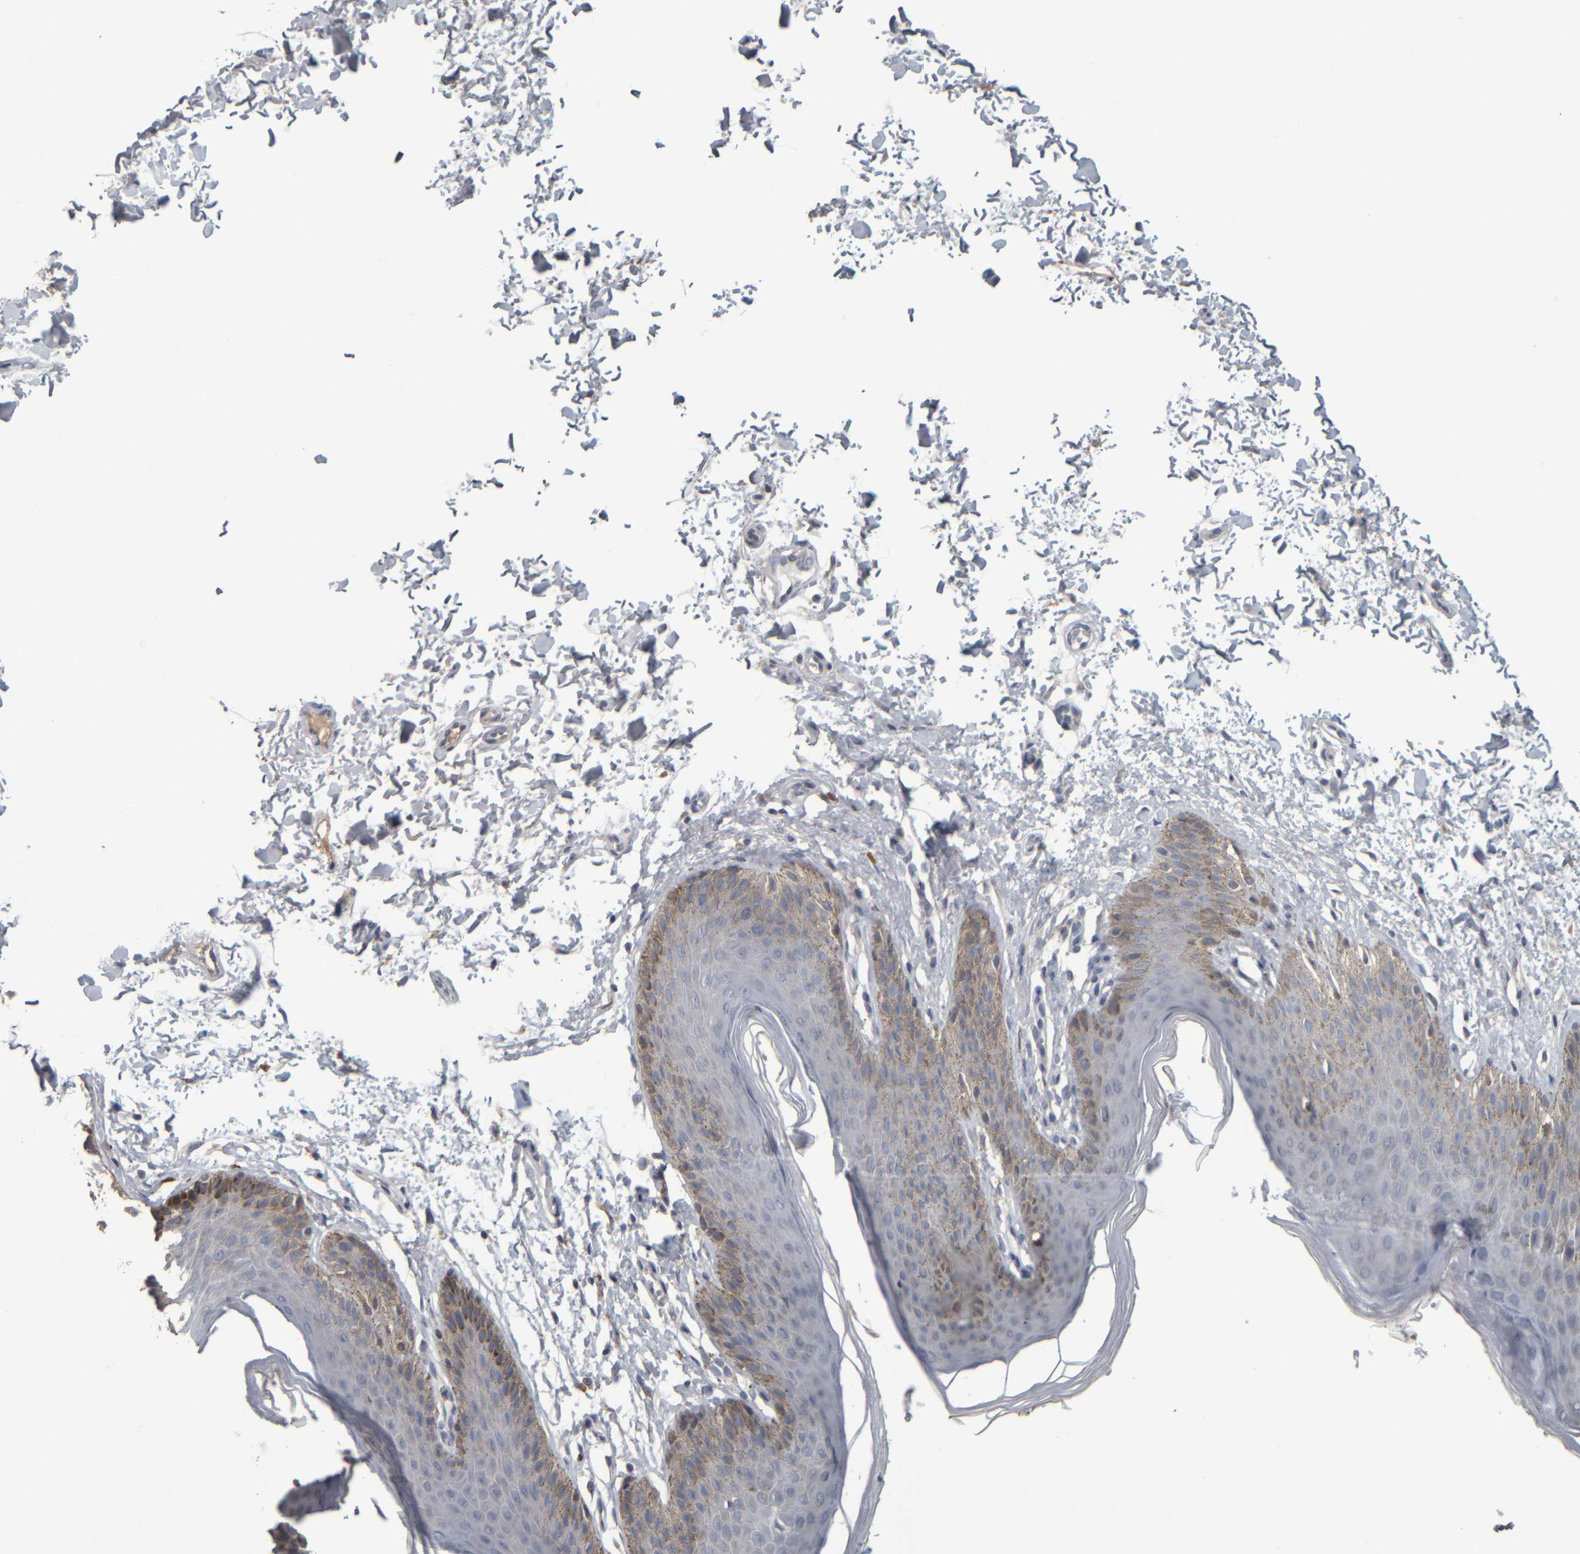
{"staining": {"intensity": "weak", "quantity": "<25%", "location": "cytoplasmic/membranous"}, "tissue": "skin", "cell_type": "Epidermal cells", "image_type": "normal", "snomed": [{"axis": "morphology", "description": "Normal tissue, NOS"}, {"axis": "topography", "description": "Anal"}, {"axis": "topography", "description": "Peripheral nerve tissue"}], "caption": "IHC photomicrograph of benign skin: skin stained with DAB (3,3'-diaminobenzidine) shows no significant protein positivity in epidermal cells. Nuclei are stained in blue.", "gene": "CAVIN4", "patient": {"sex": "male", "age": 44}}